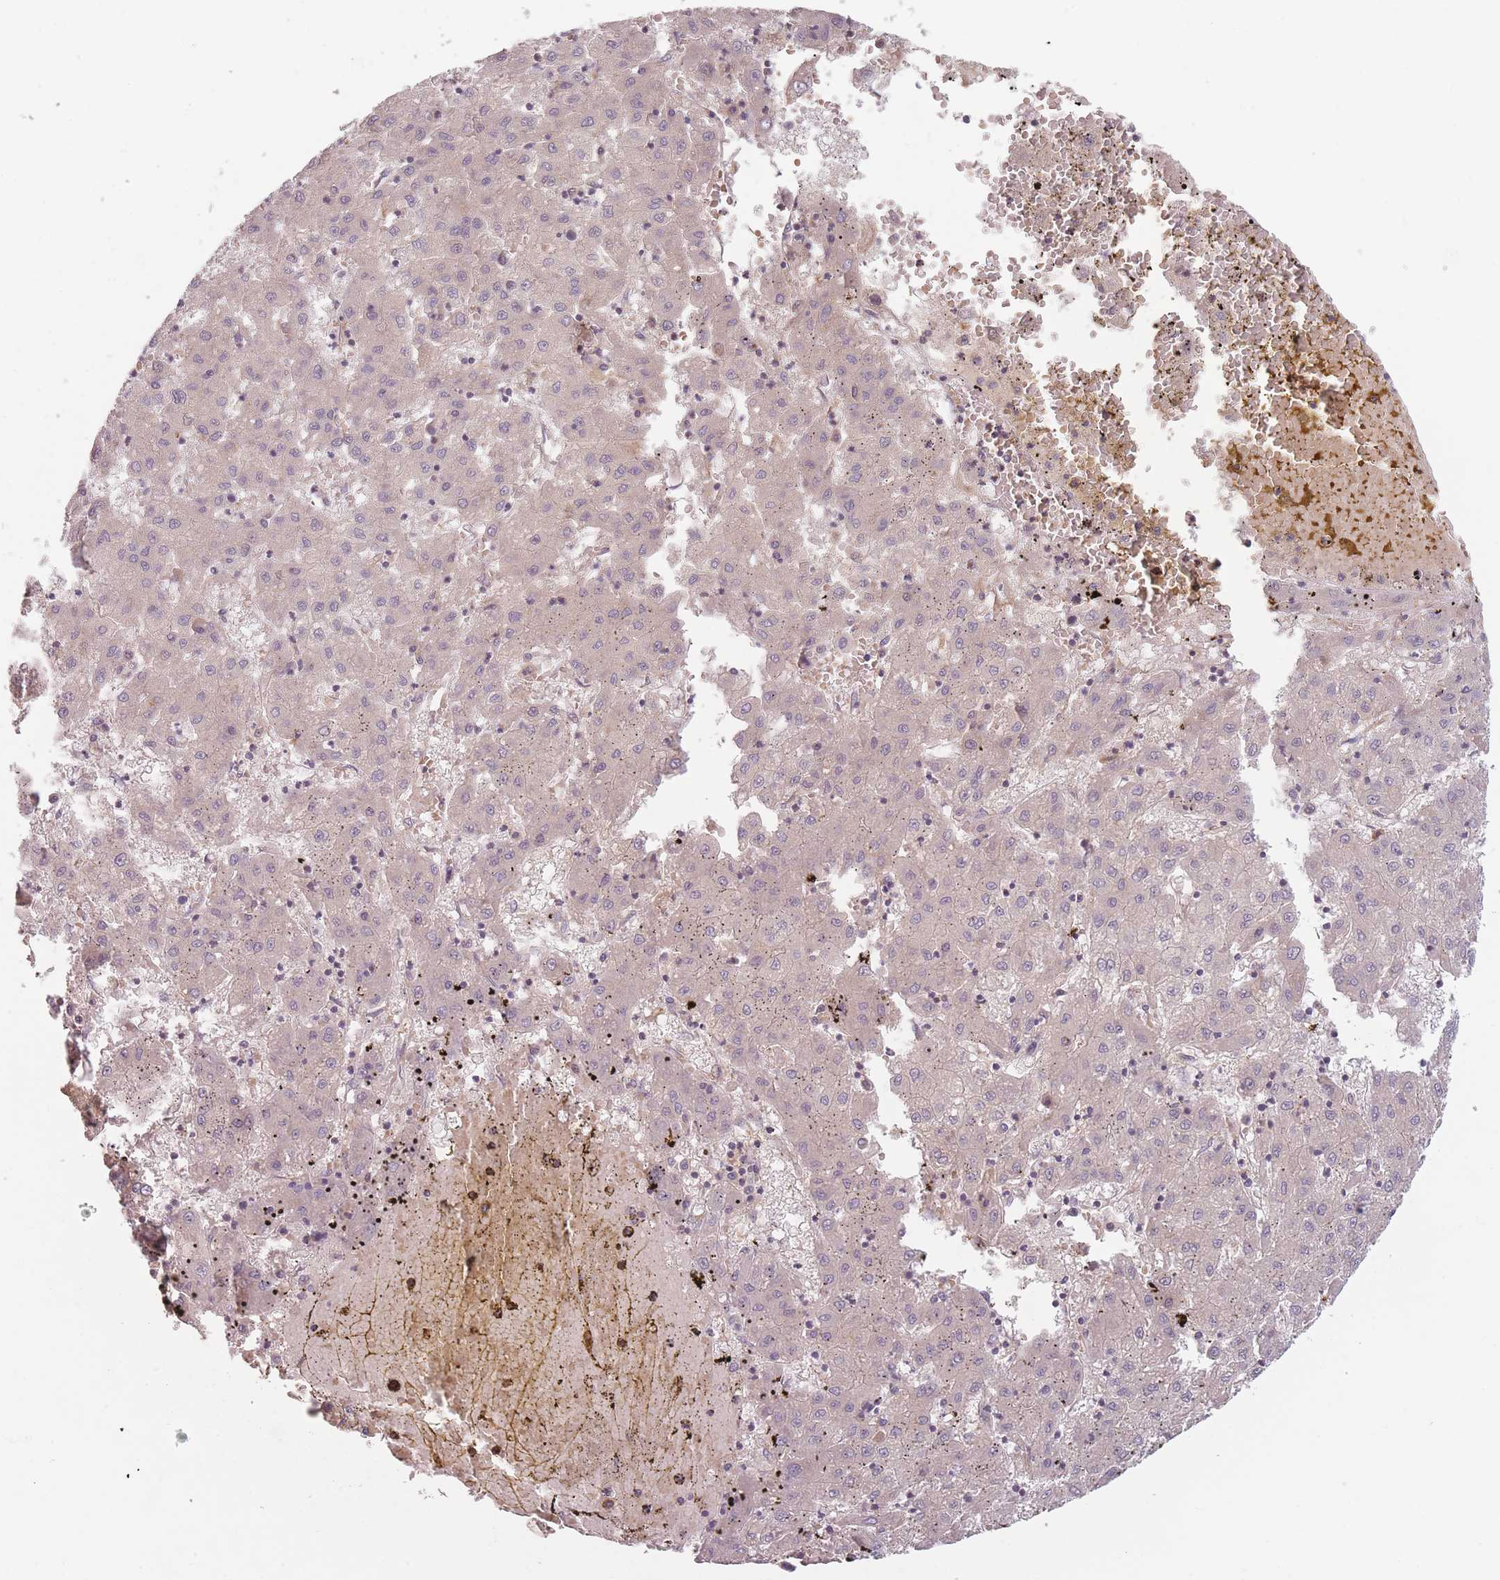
{"staining": {"intensity": "negative", "quantity": "none", "location": "none"}, "tissue": "liver cancer", "cell_type": "Tumor cells", "image_type": "cancer", "snomed": [{"axis": "morphology", "description": "Carcinoma, Hepatocellular, NOS"}, {"axis": "topography", "description": "Liver"}], "caption": "High magnification brightfield microscopy of hepatocellular carcinoma (liver) stained with DAB (brown) and counterstained with hematoxylin (blue): tumor cells show no significant positivity.", "gene": "NT5DC2", "patient": {"sex": "male", "age": 72}}